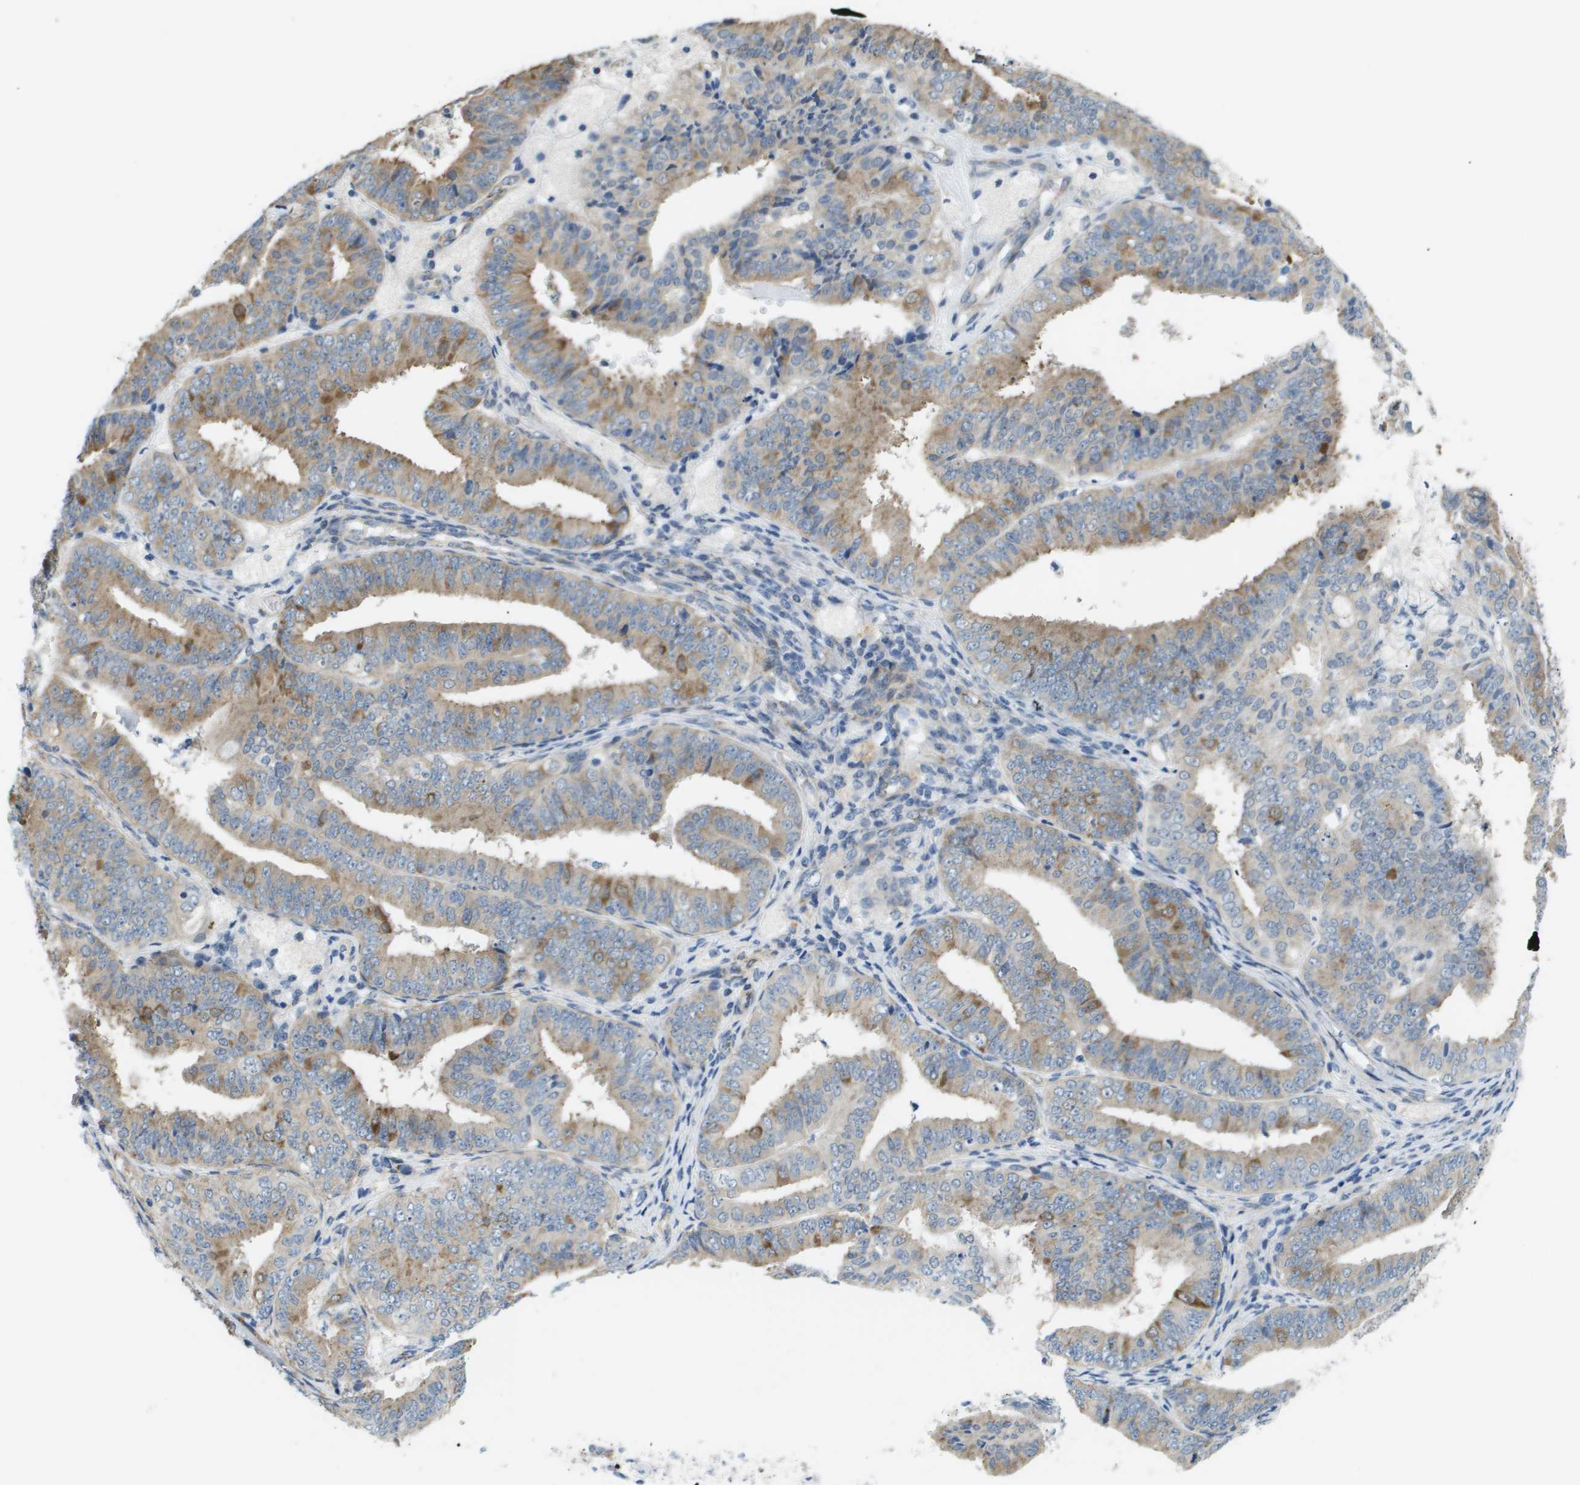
{"staining": {"intensity": "moderate", "quantity": "25%-75%", "location": "cytoplasmic/membranous"}, "tissue": "endometrial cancer", "cell_type": "Tumor cells", "image_type": "cancer", "snomed": [{"axis": "morphology", "description": "Adenocarcinoma, NOS"}, {"axis": "topography", "description": "Endometrium"}], "caption": "There is medium levels of moderate cytoplasmic/membranous expression in tumor cells of endometrial adenocarcinoma, as demonstrated by immunohistochemical staining (brown color).", "gene": "OTUD5", "patient": {"sex": "female", "age": 63}}